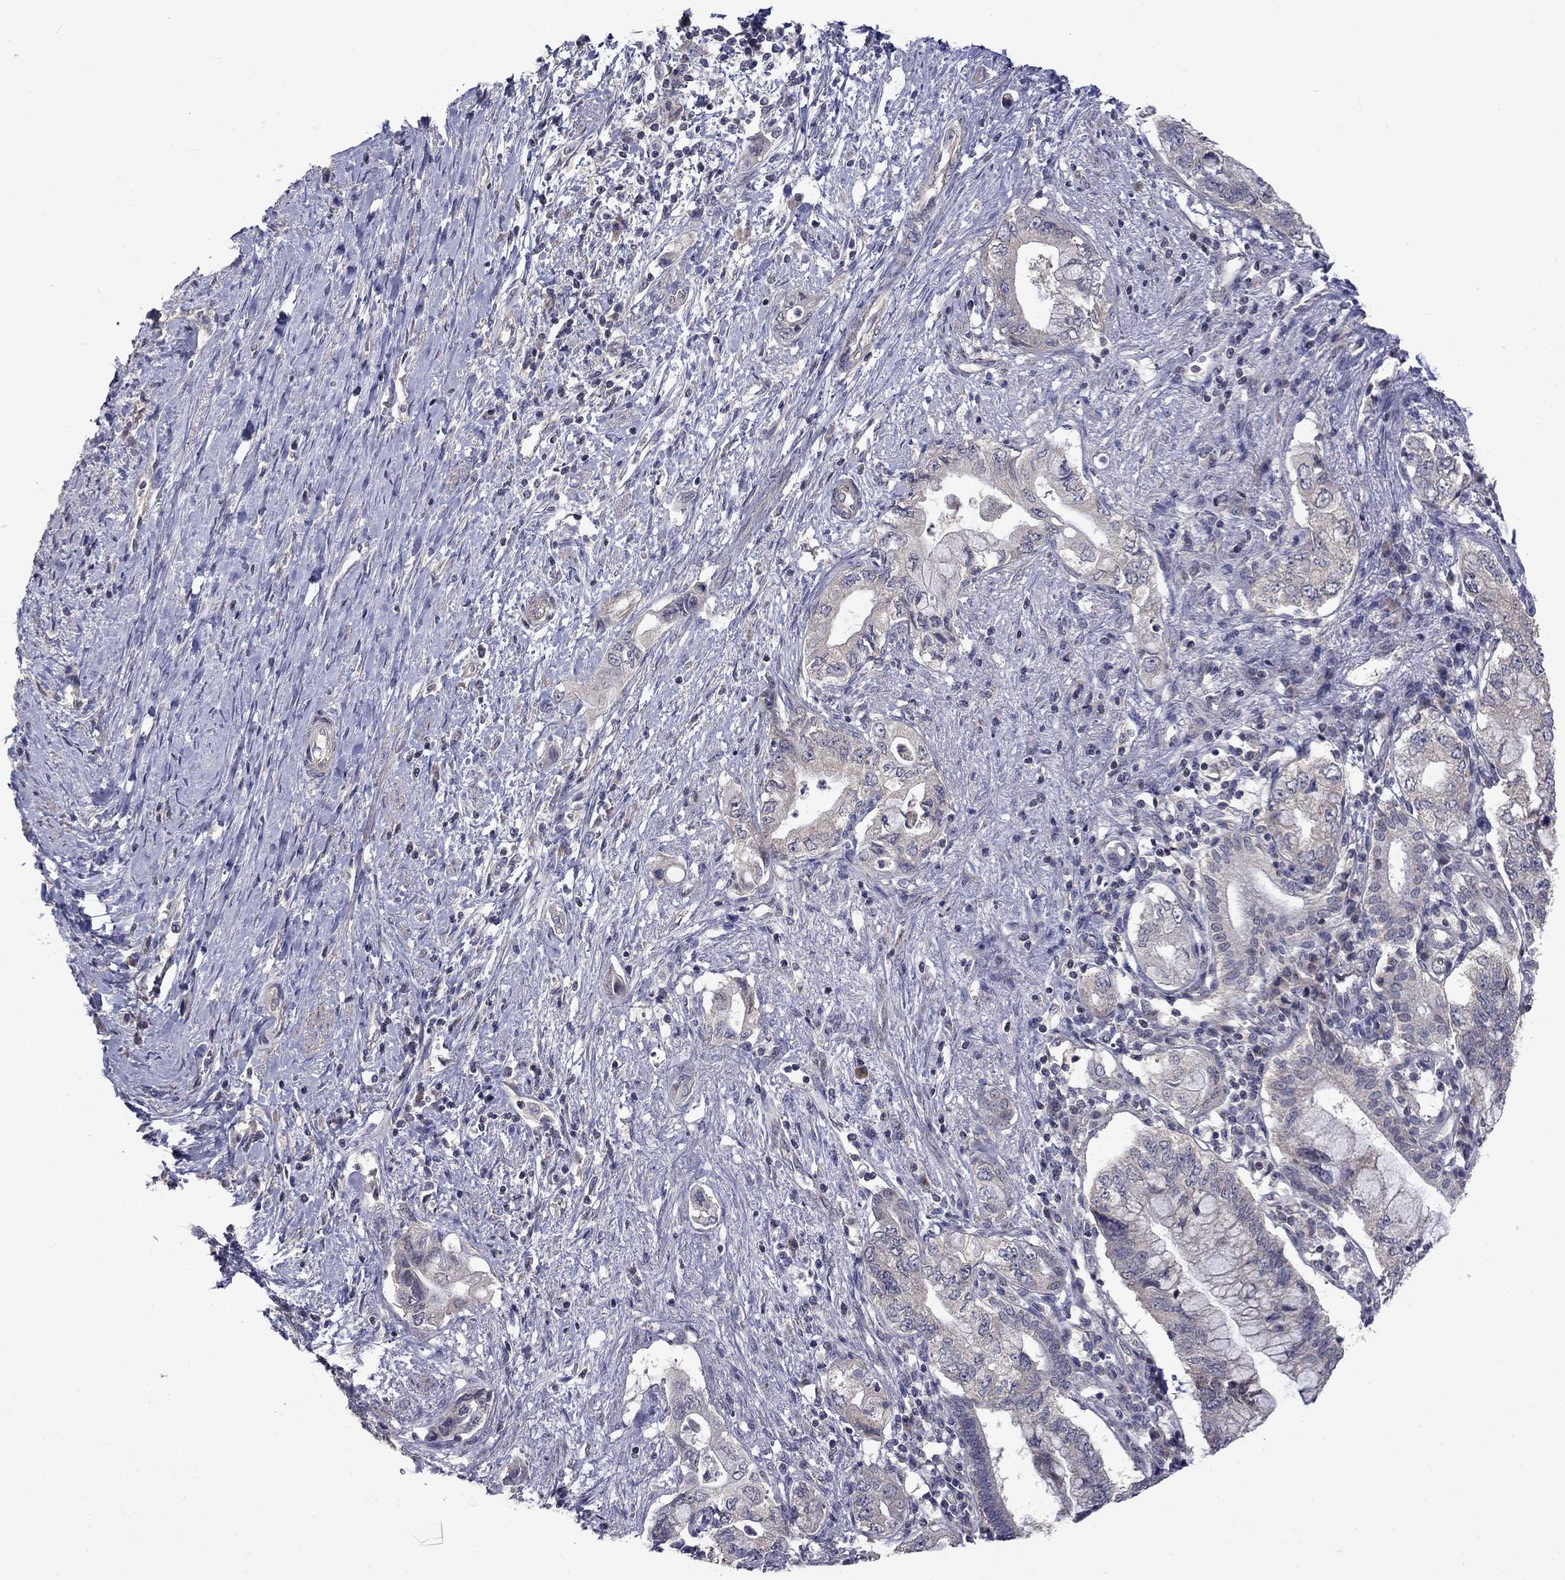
{"staining": {"intensity": "negative", "quantity": "none", "location": "none"}, "tissue": "pancreatic cancer", "cell_type": "Tumor cells", "image_type": "cancer", "snomed": [{"axis": "morphology", "description": "Adenocarcinoma, NOS"}, {"axis": "topography", "description": "Pancreas"}], "caption": "High power microscopy histopathology image of an immunohistochemistry image of pancreatic adenocarcinoma, revealing no significant expression in tumor cells.", "gene": "SLC39A14", "patient": {"sex": "female", "age": 73}}